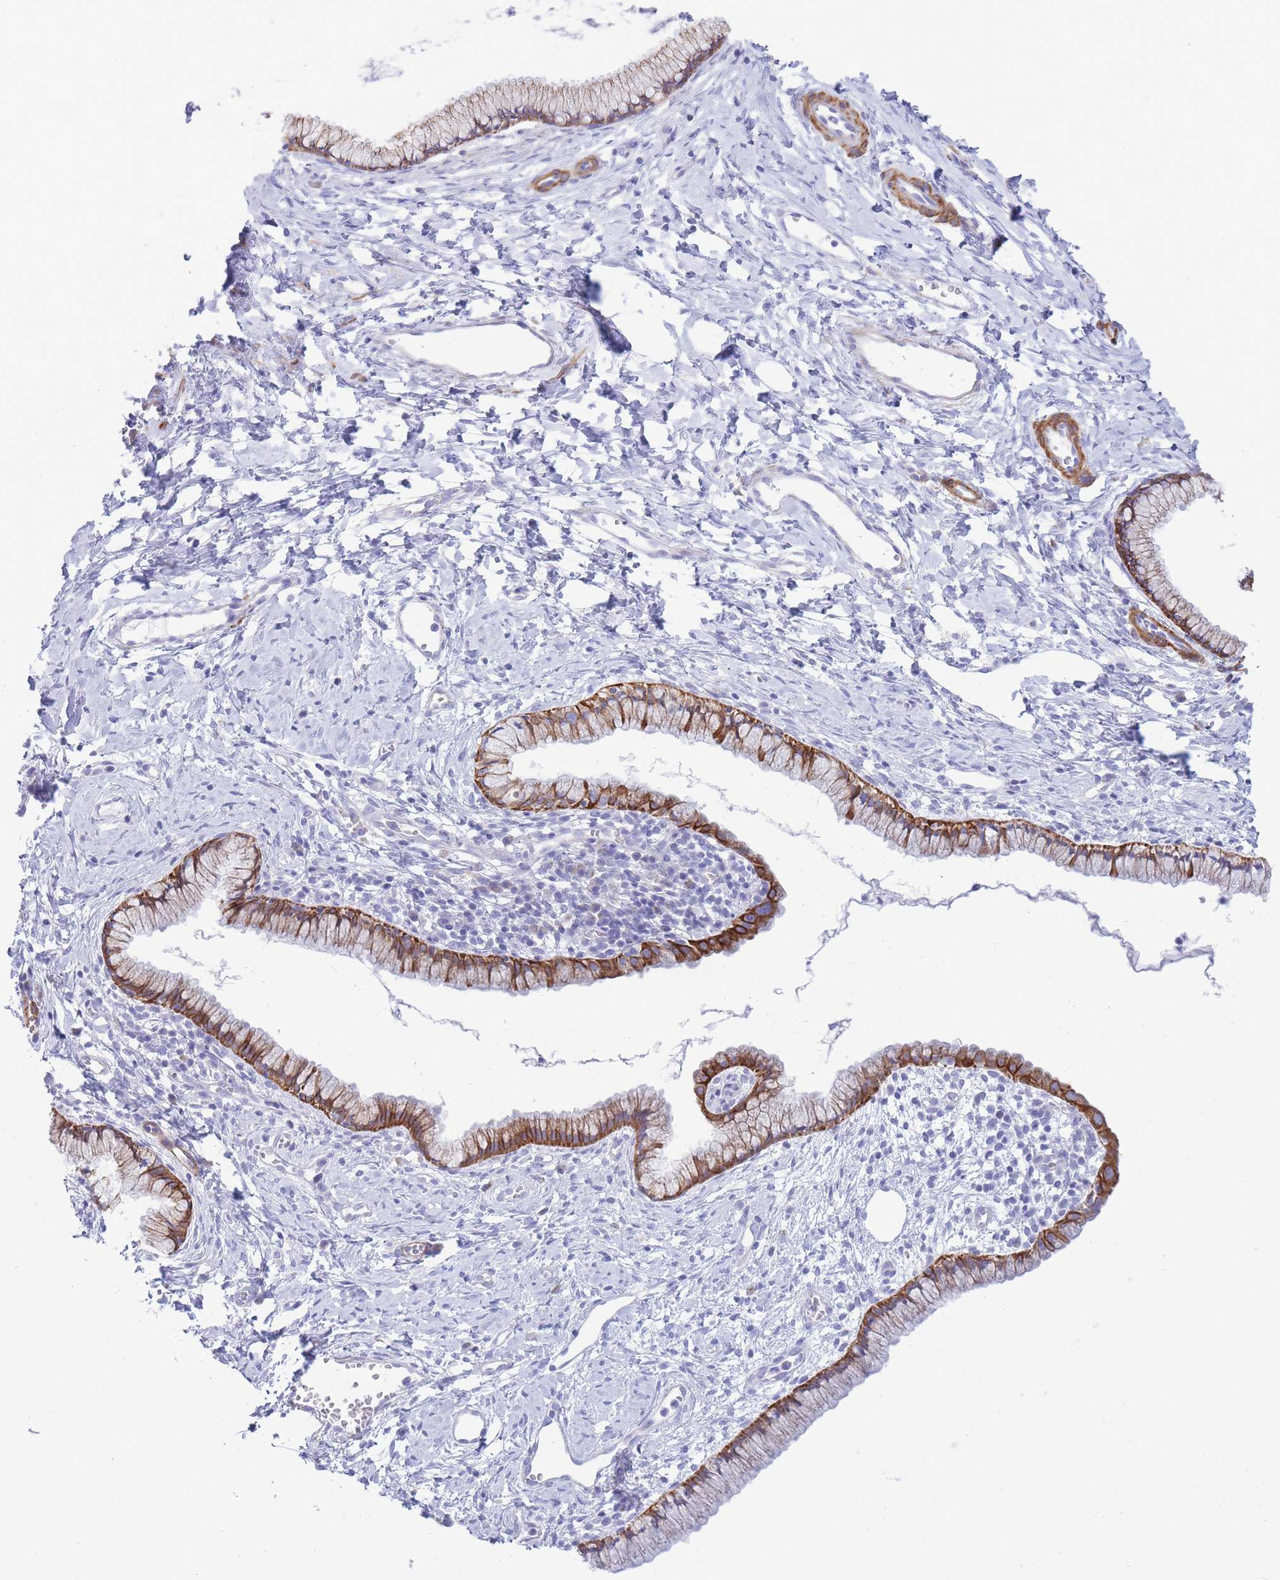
{"staining": {"intensity": "moderate", "quantity": "25%-75%", "location": "cytoplasmic/membranous"}, "tissue": "cervix", "cell_type": "Glandular cells", "image_type": "normal", "snomed": [{"axis": "morphology", "description": "Normal tissue, NOS"}, {"axis": "topography", "description": "Cervix"}], "caption": "Benign cervix exhibits moderate cytoplasmic/membranous positivity in about 25%-75% of glandular cells.", "gene": "VWA8", "patient": {"sex": "female", "age": 40}}